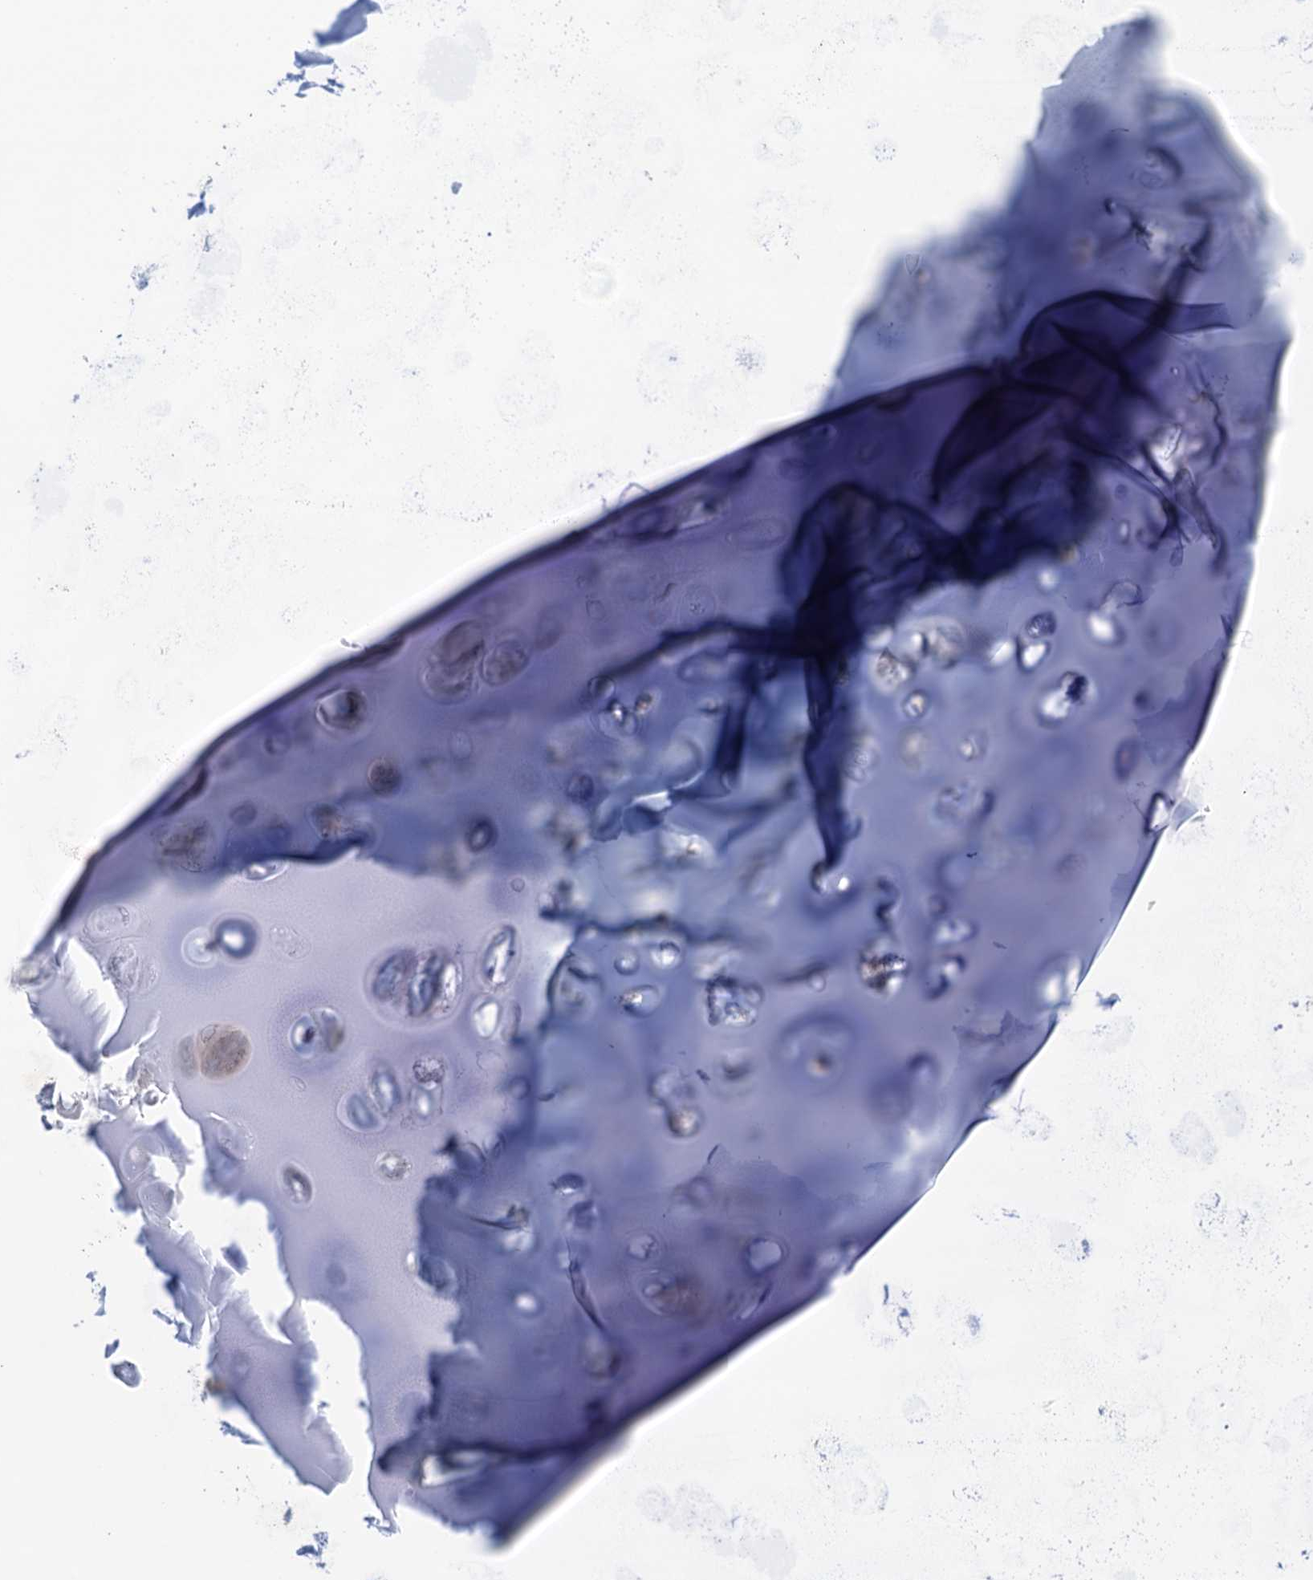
{"staining": {"intensity": "negative", "quantity": "none", "location": "none"}, "tissue": "adipose tissue", "cell_type": "Adipocytes", "image_type": "normal", "snomed": [{"axis": "morphology", "description": "Normal tissue, NOS"}, {"axis": "topography", "description": "Bronchus"}], "caption": "The photomicrograph exhibits no staining of adipocytes in benign adipose tissue. (DAB (3,3'-diaminobenzidine) immunohistochemistry (IHC), high magnification).", "gene": "SMCO3", "patient": {"sex": "male", "age": 66}}